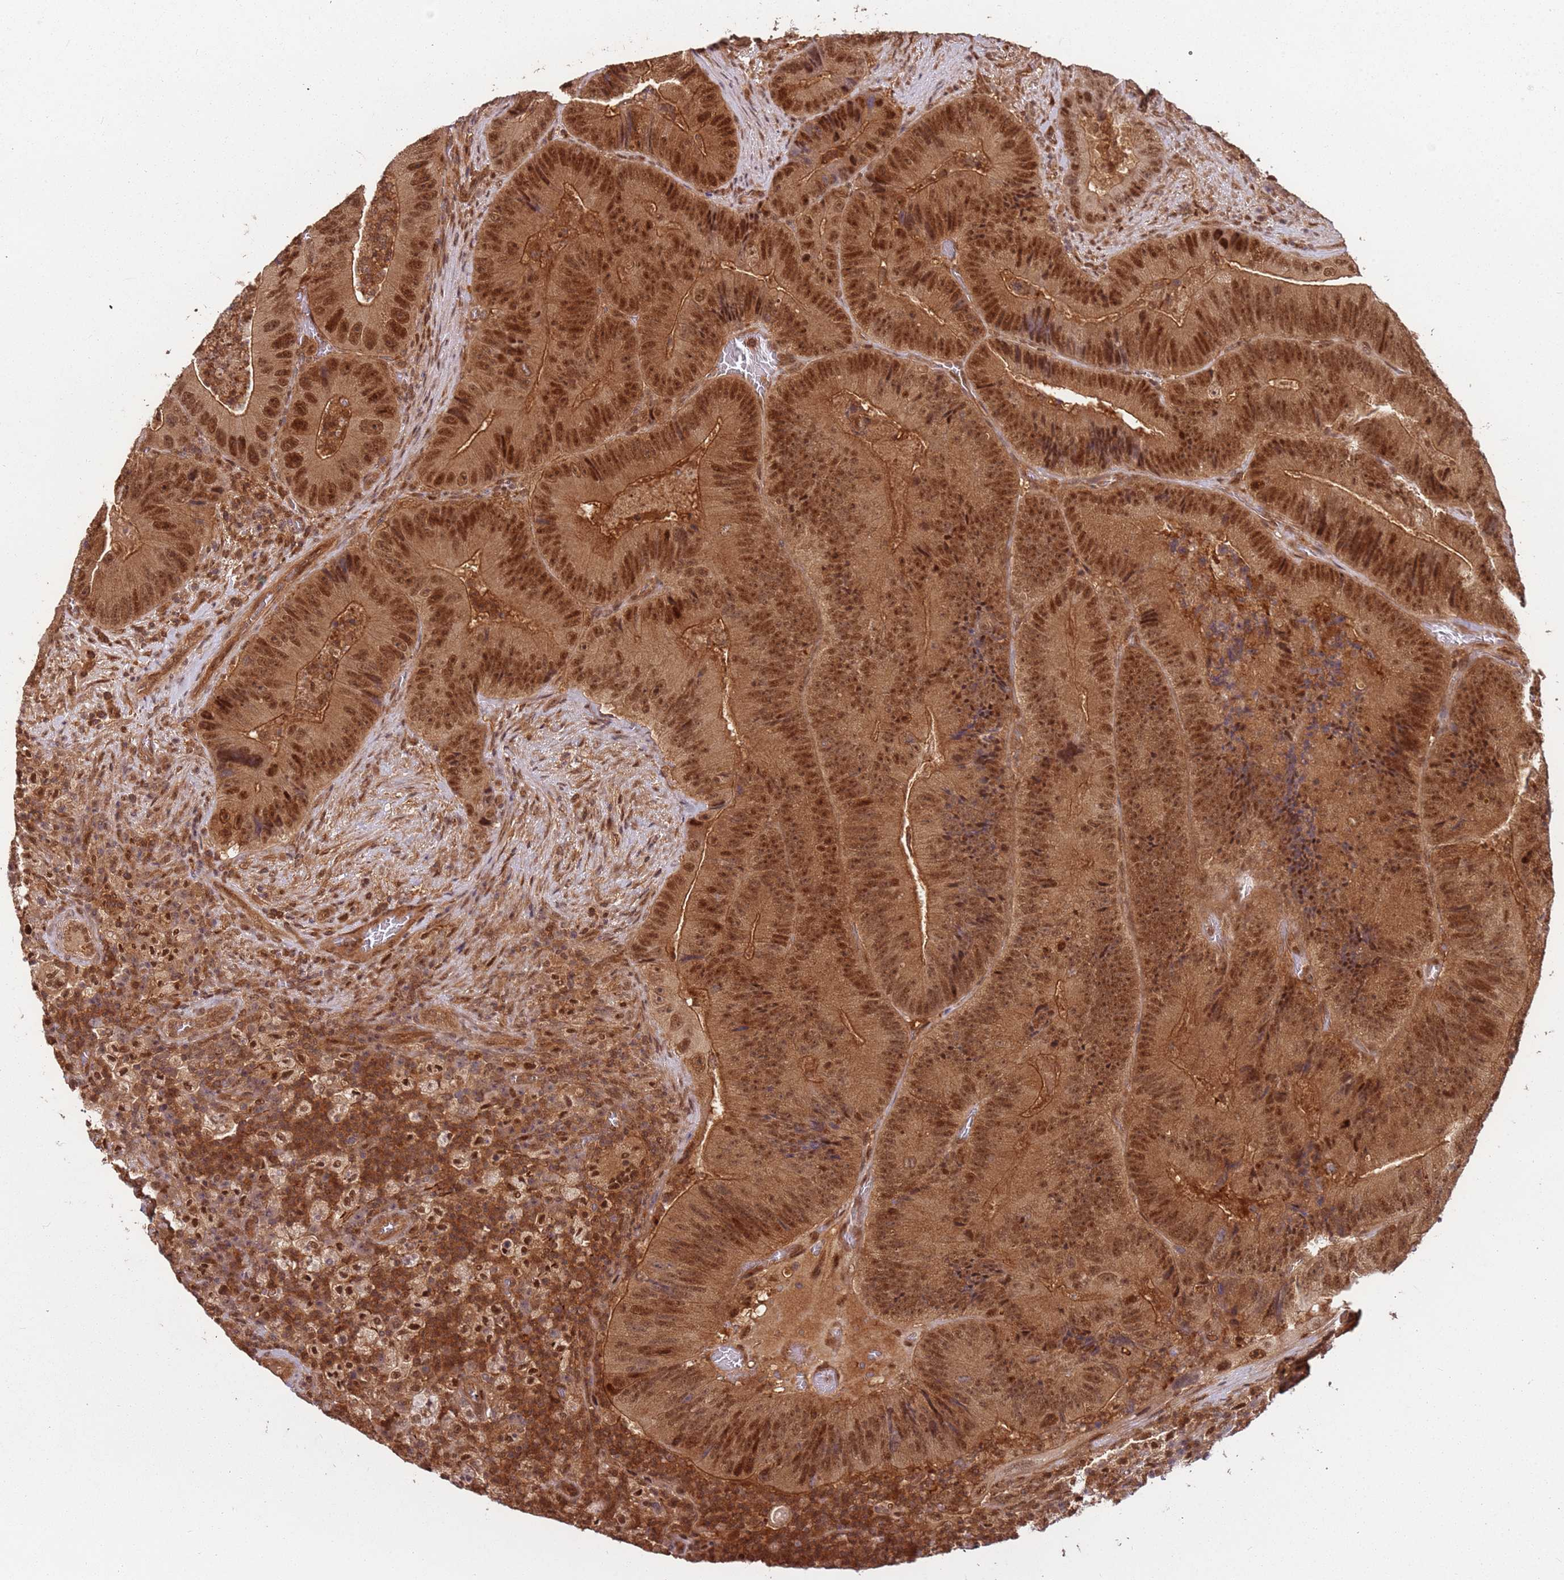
{"staining": {"intensity": "strong", "quantity": ">75%", "location": "cytoplasmic/membranous,nuclear"}, "tissue": "colorectal cancer", "cell_type": "Tumor cells", "image_type": "cancer", "snomed": [{"axis": "morphology", "description": "Adenocarcinoma, NOS"}, {"axis": "topography", "description": "Colon"}], "caption": "A brown stain shows strong cytoplasmic/membranous and nuclear positivity of a protein in human adenocarcinoma (colorectal) tumor cells.", "gene": "PGLS", "patient": {"sex": "female", "age": 86}}